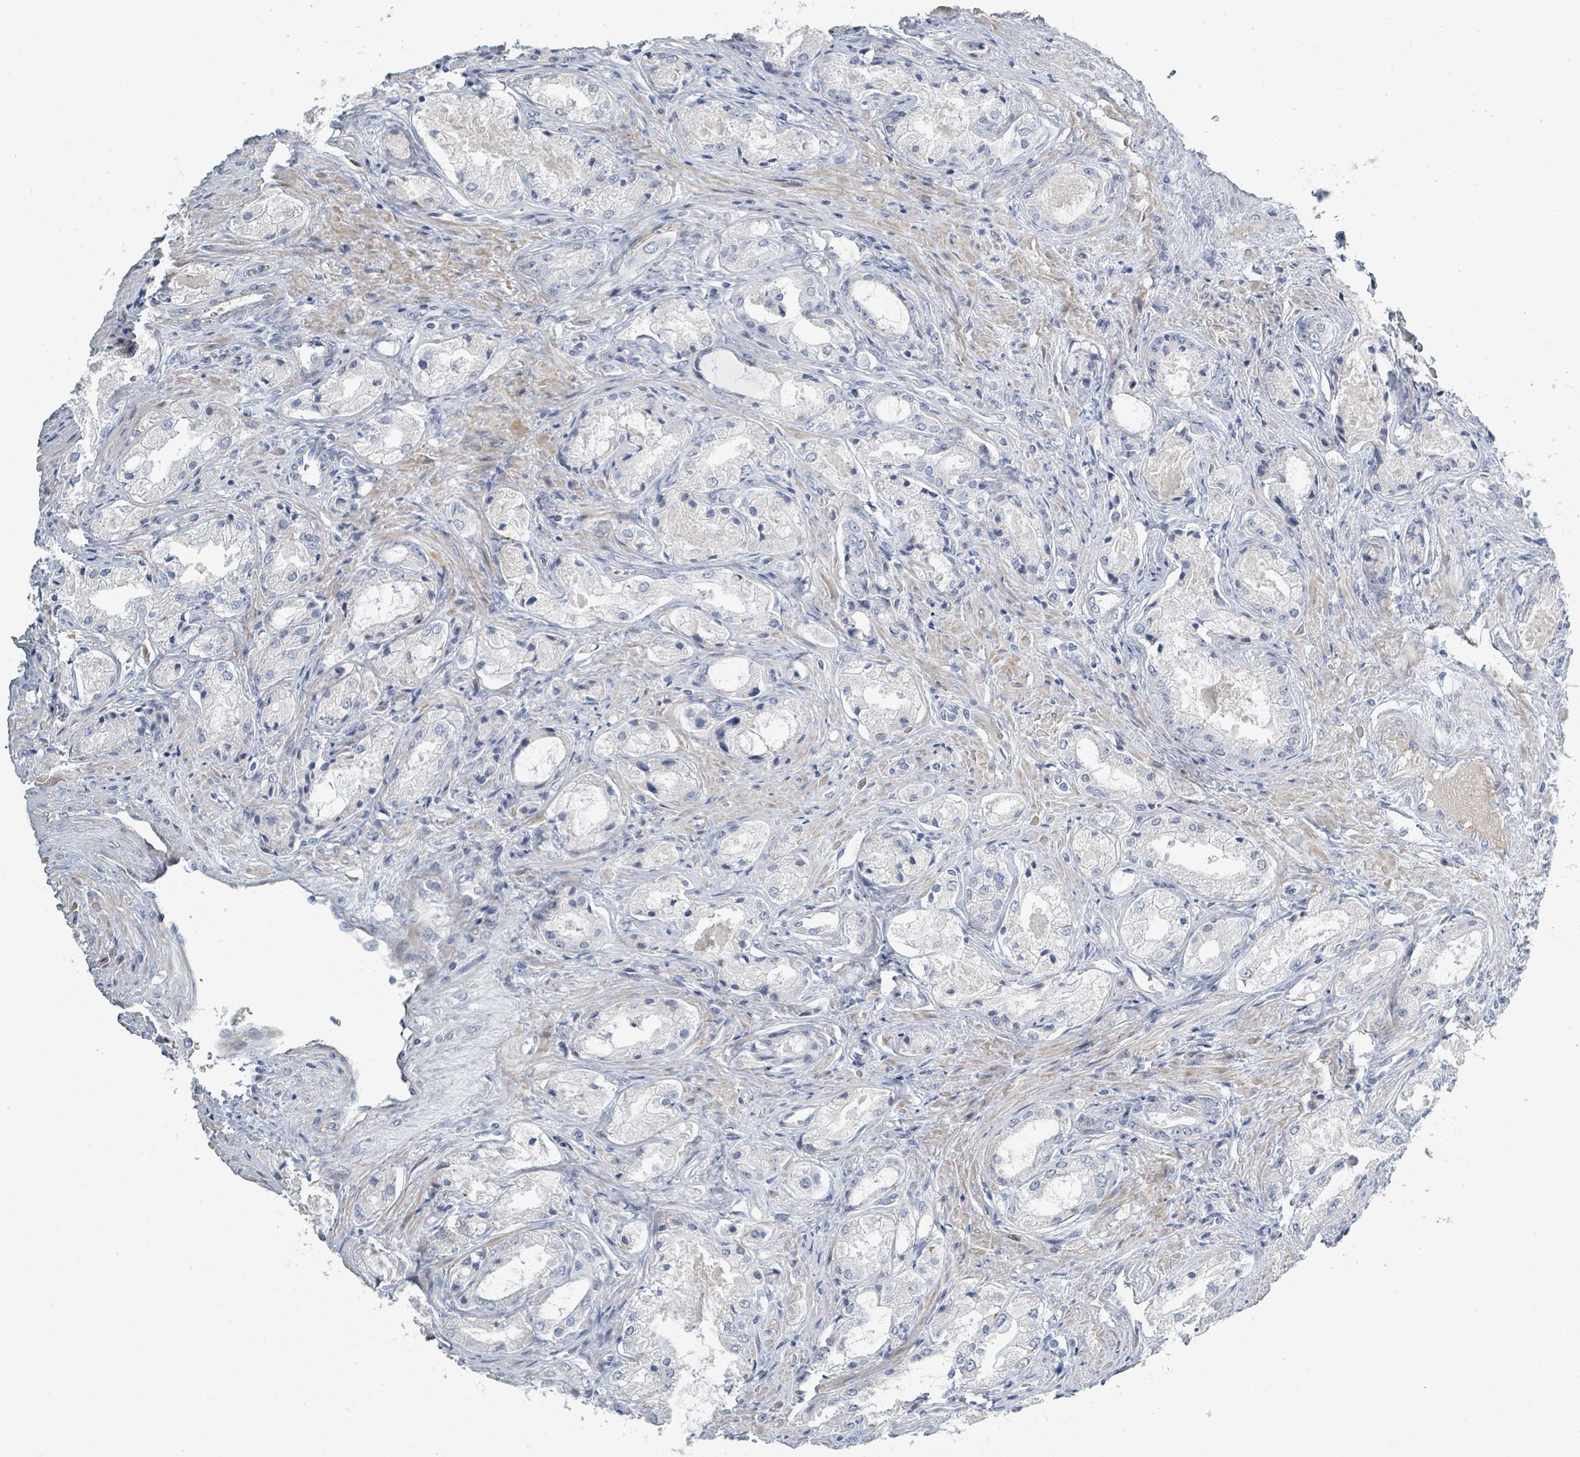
{"staining": {"intensity": "negative", "quantity": "none", "location": "none"}, "tissue": "prostate cancer", "cell_type": "Tumor cells", "image_type": "cancer", "snomed": [{"axis": "morphology", "description": "Adenocarcinoma, Low grade"}, {"axis": "topography", "description": "Prostate"}], "caption": "This is a micrograph of immunohistochemistry (IHC) staining of prostate cancer, which shows no expression in tumor cells.", "gene": "RAB33B", "patient": {"sex": "male", "age": 68}}